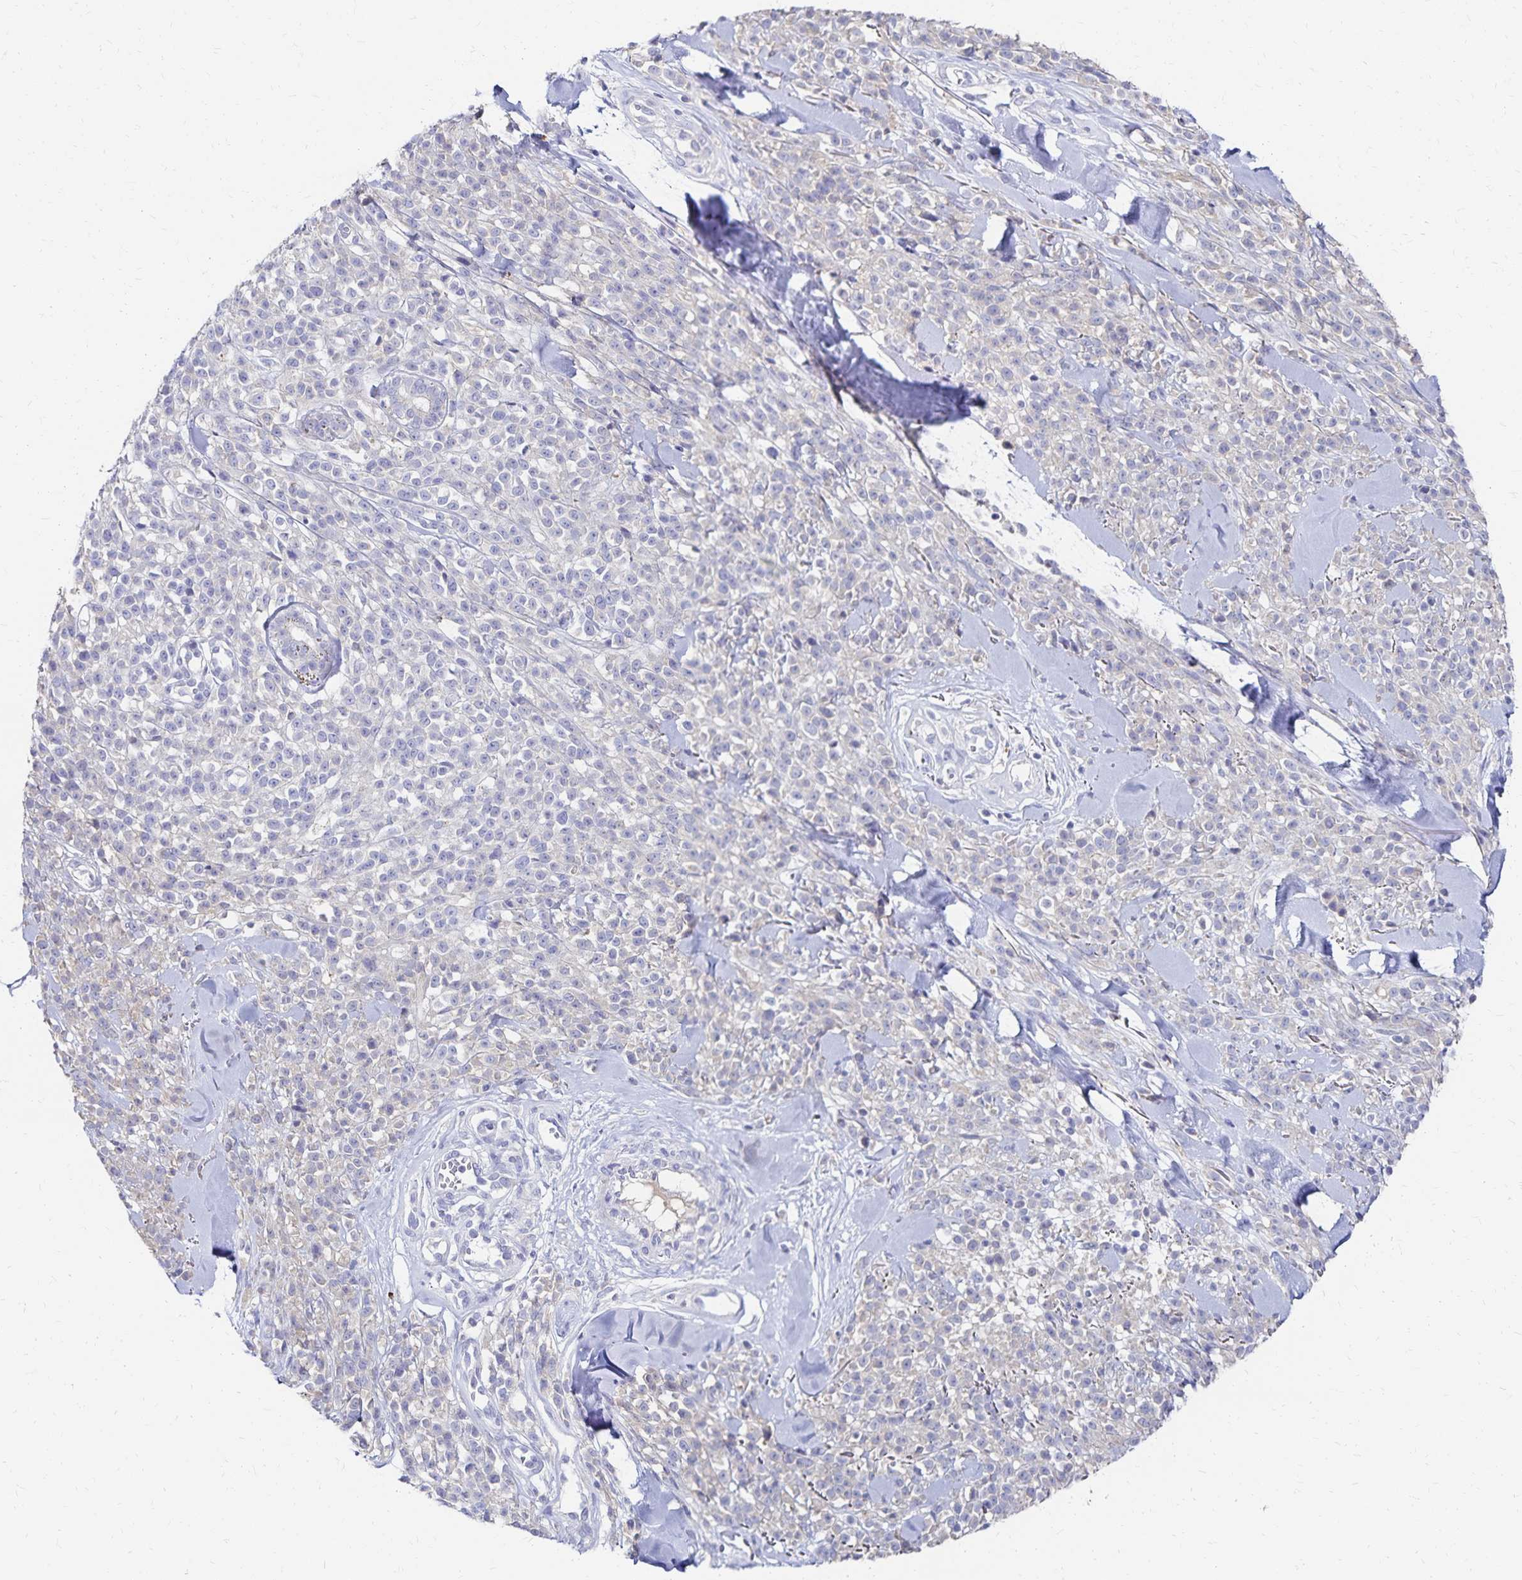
{"staining": {"intensity": "negative", "quantity": "none", "location": "none"}, "tissue": "melanoma", "cell_type": "Tumor cells", "image_type": "cancer", "snomed": [{"axis": "morphology", "description": "Malignant melanoma, NOS"}, {"axis": "topography", "description": "Skin"}, {"axis": "topography", "description": "Skin of trunk"}], "caption": "High power microscopy histopathology image of an IHC micrograph of melanoma, revealing no significant positivity in tumor cells.", "gene": "PAX5", "patient": {"sex": "male", "age": 74}}